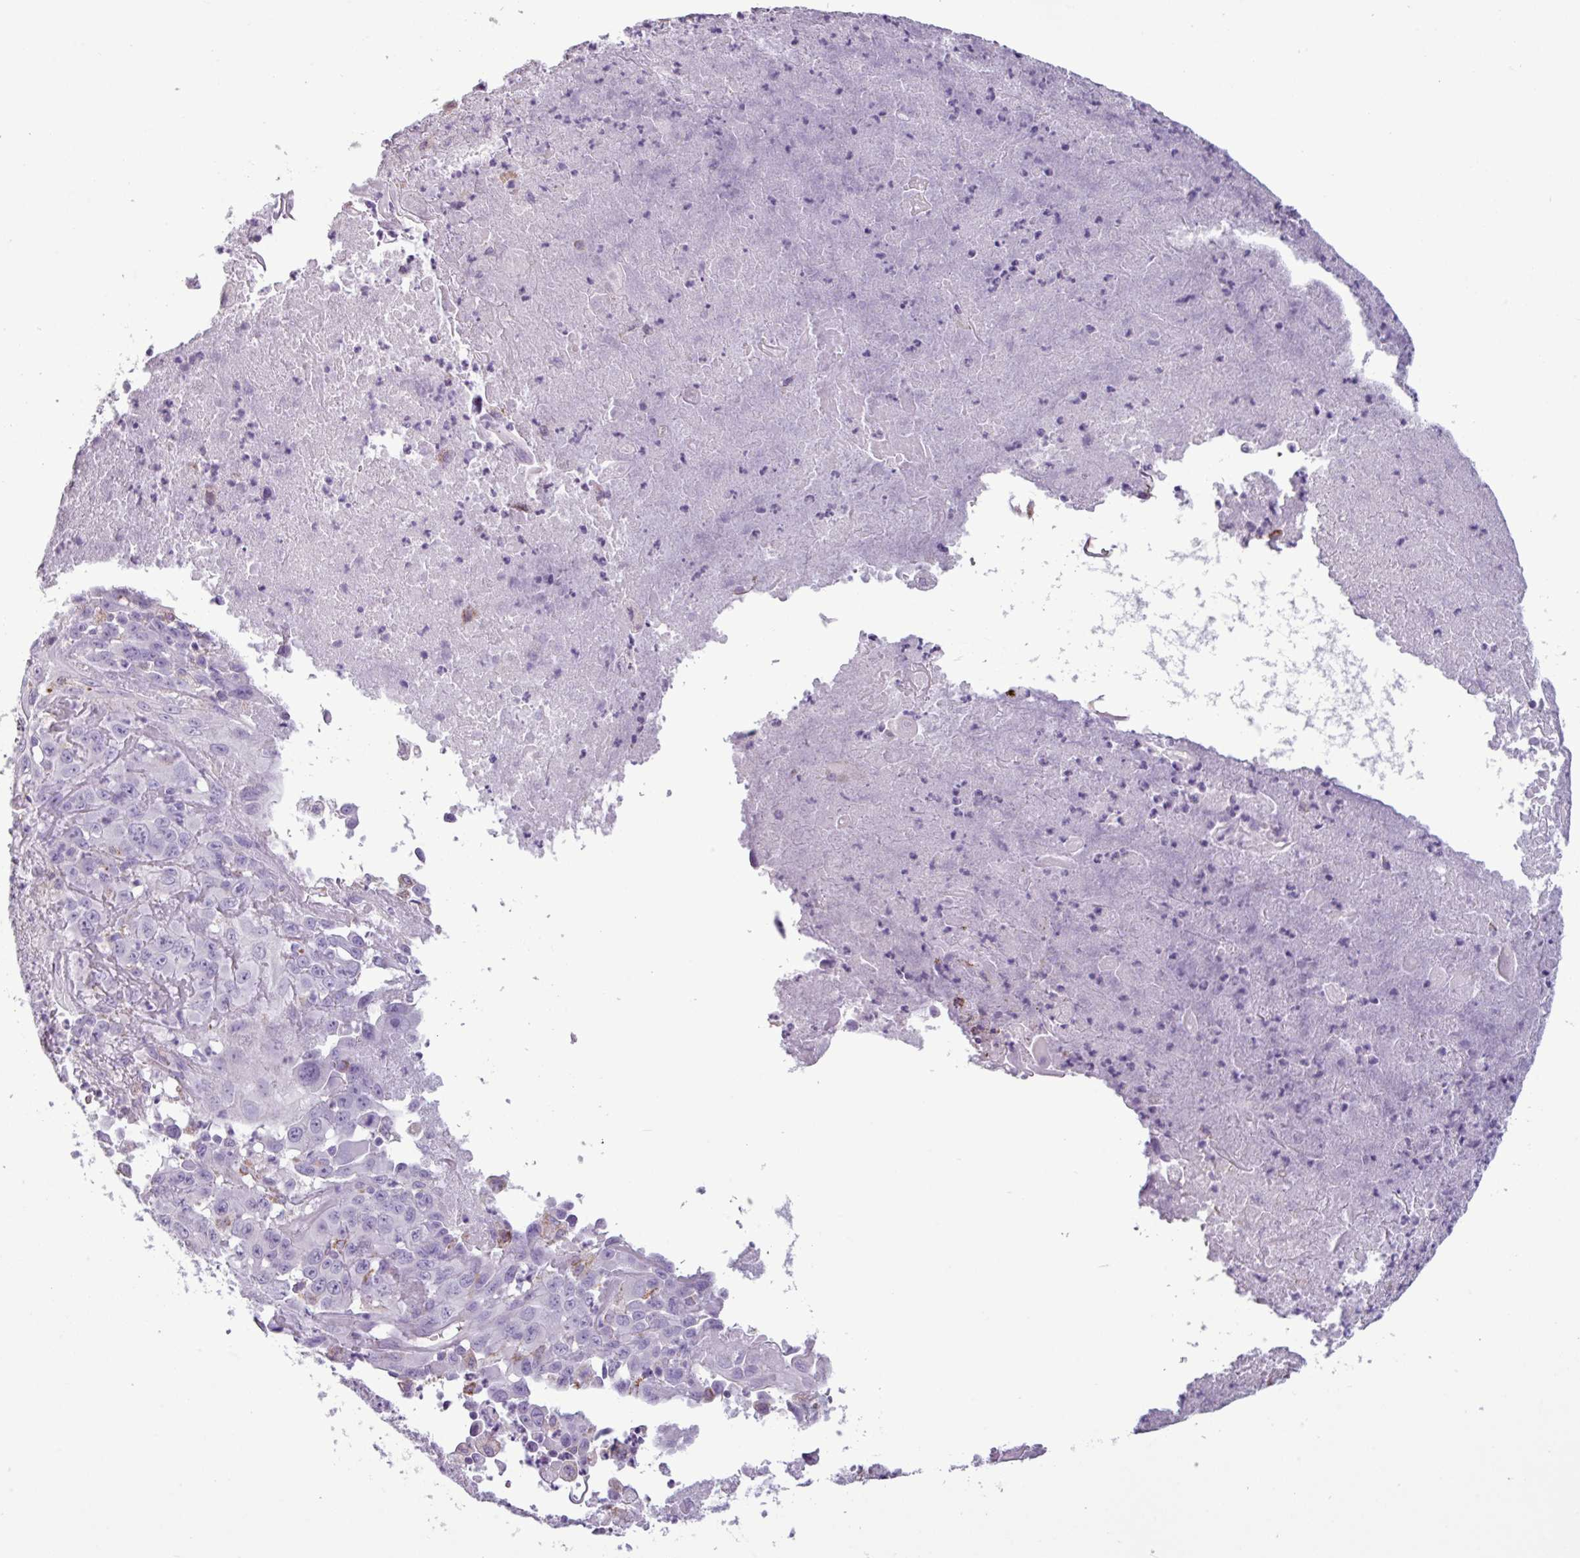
{"staining": {"intensity": "negative", "quantity": "none", "location": "none"}, "tissue": "melanoma", "cell_type": "Tumor cells", "image_type": "cancer", "snomed": [{"axis": "morphology", "description": "Malignant melanoma, Metastatic site"}, {"axis": "topography", "description": "Brain"}], "caption": "DAB immunohistochemical staining of human malignant melanoma (metastatic site) reveals no significant expression in tumor cells.", "gene": "ZNF667", "patient": {"sex": "female", "age": 53}}